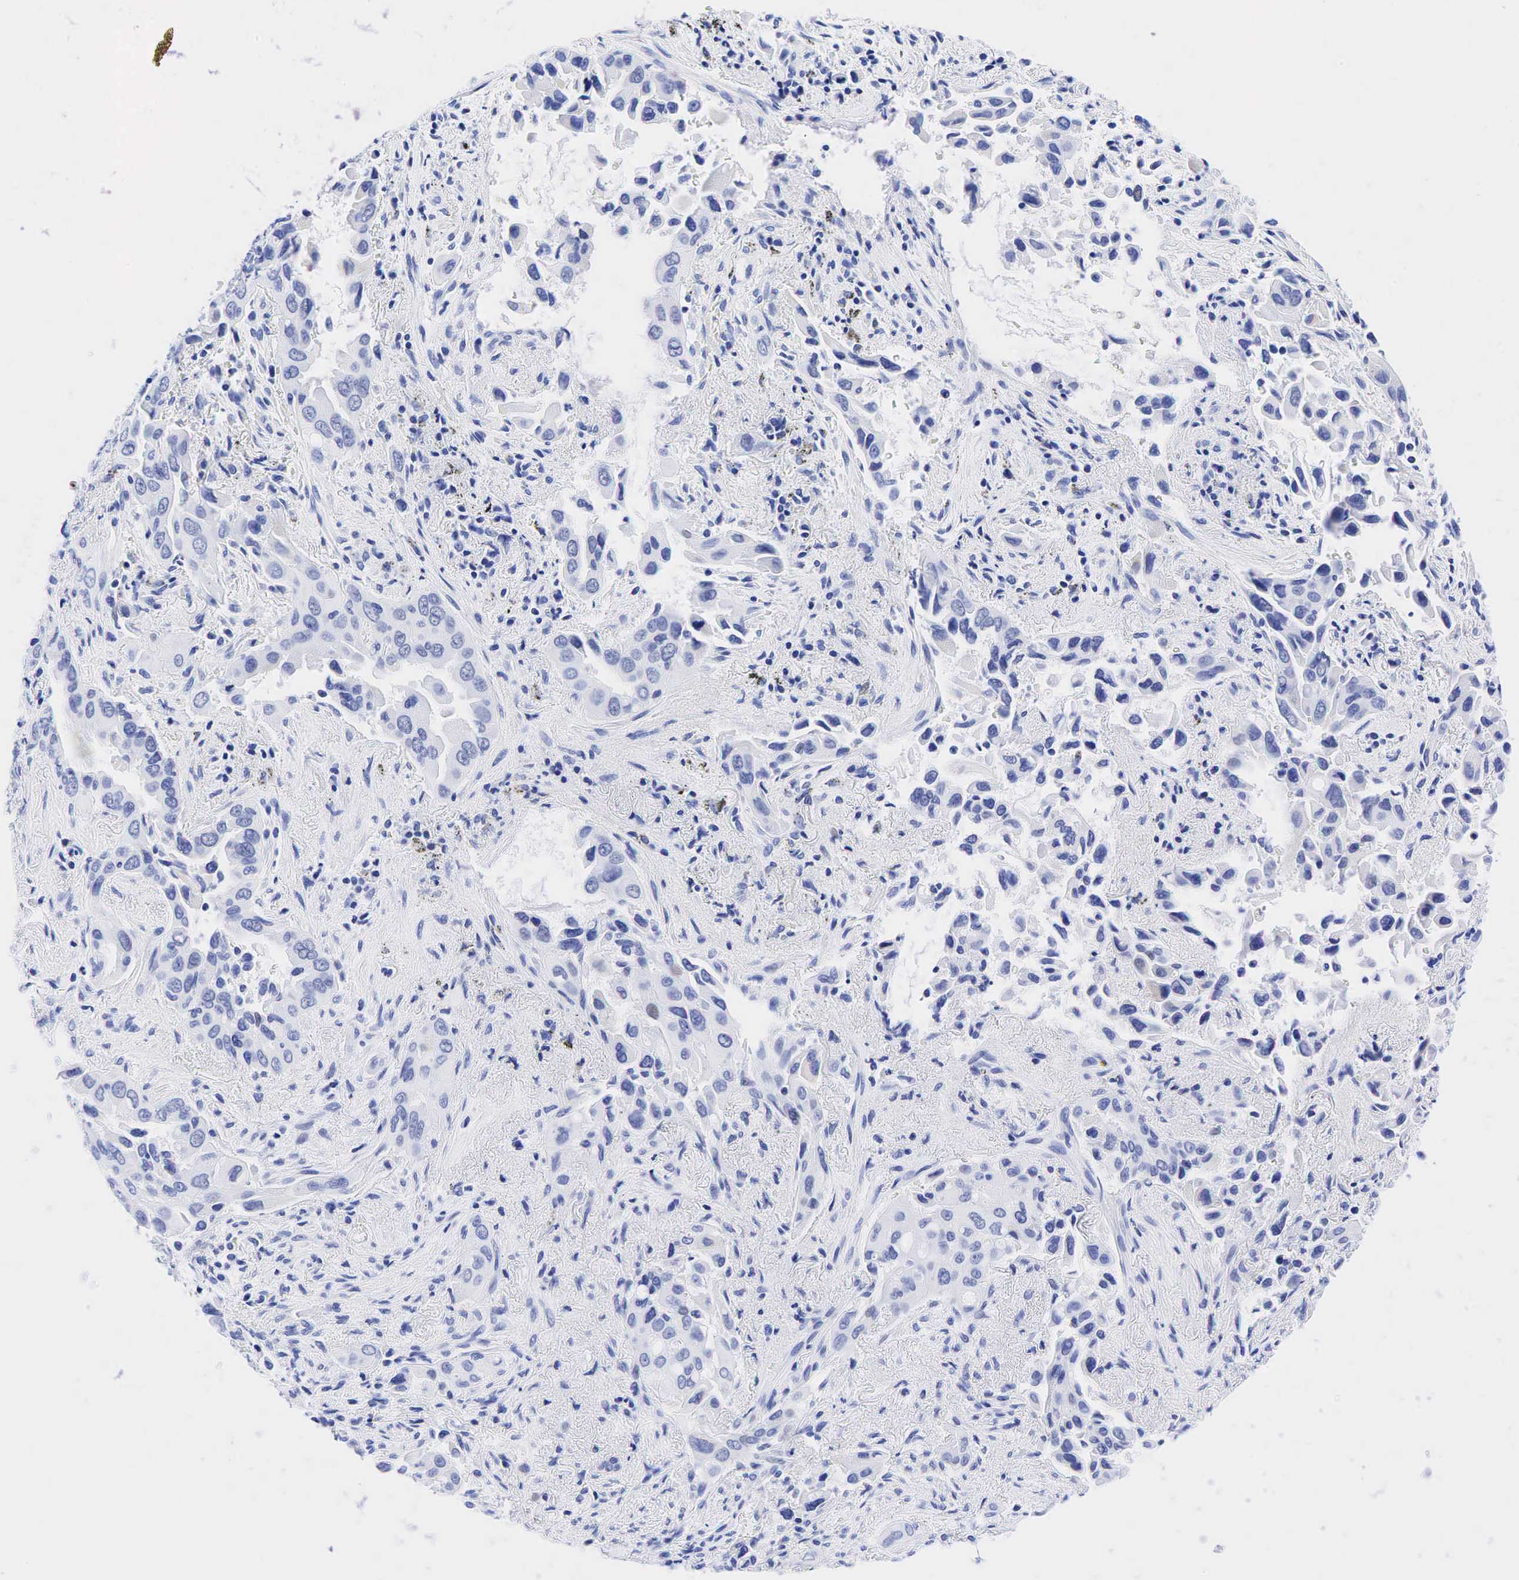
{"staining": {"intensity": "negative", "quantity": "none", "location": "none"}, "tissue": "lung cancer", "cell_type": "Tumor cells", "image_type": "cancer", "snomed": [{"axis": "morphology", "description": "Adenocarcinoma, NOS"}, {"axis": "topography", "description": "Lung"}], "caption": "The immunohistochemistry micrograph has no significant positivity in tumor cells of lung cancer (adenocarcinoma) tissue. Nuclei are stained in blue.", "gene": "ESR1", "patient": {"sex": "male", "age": 68}}